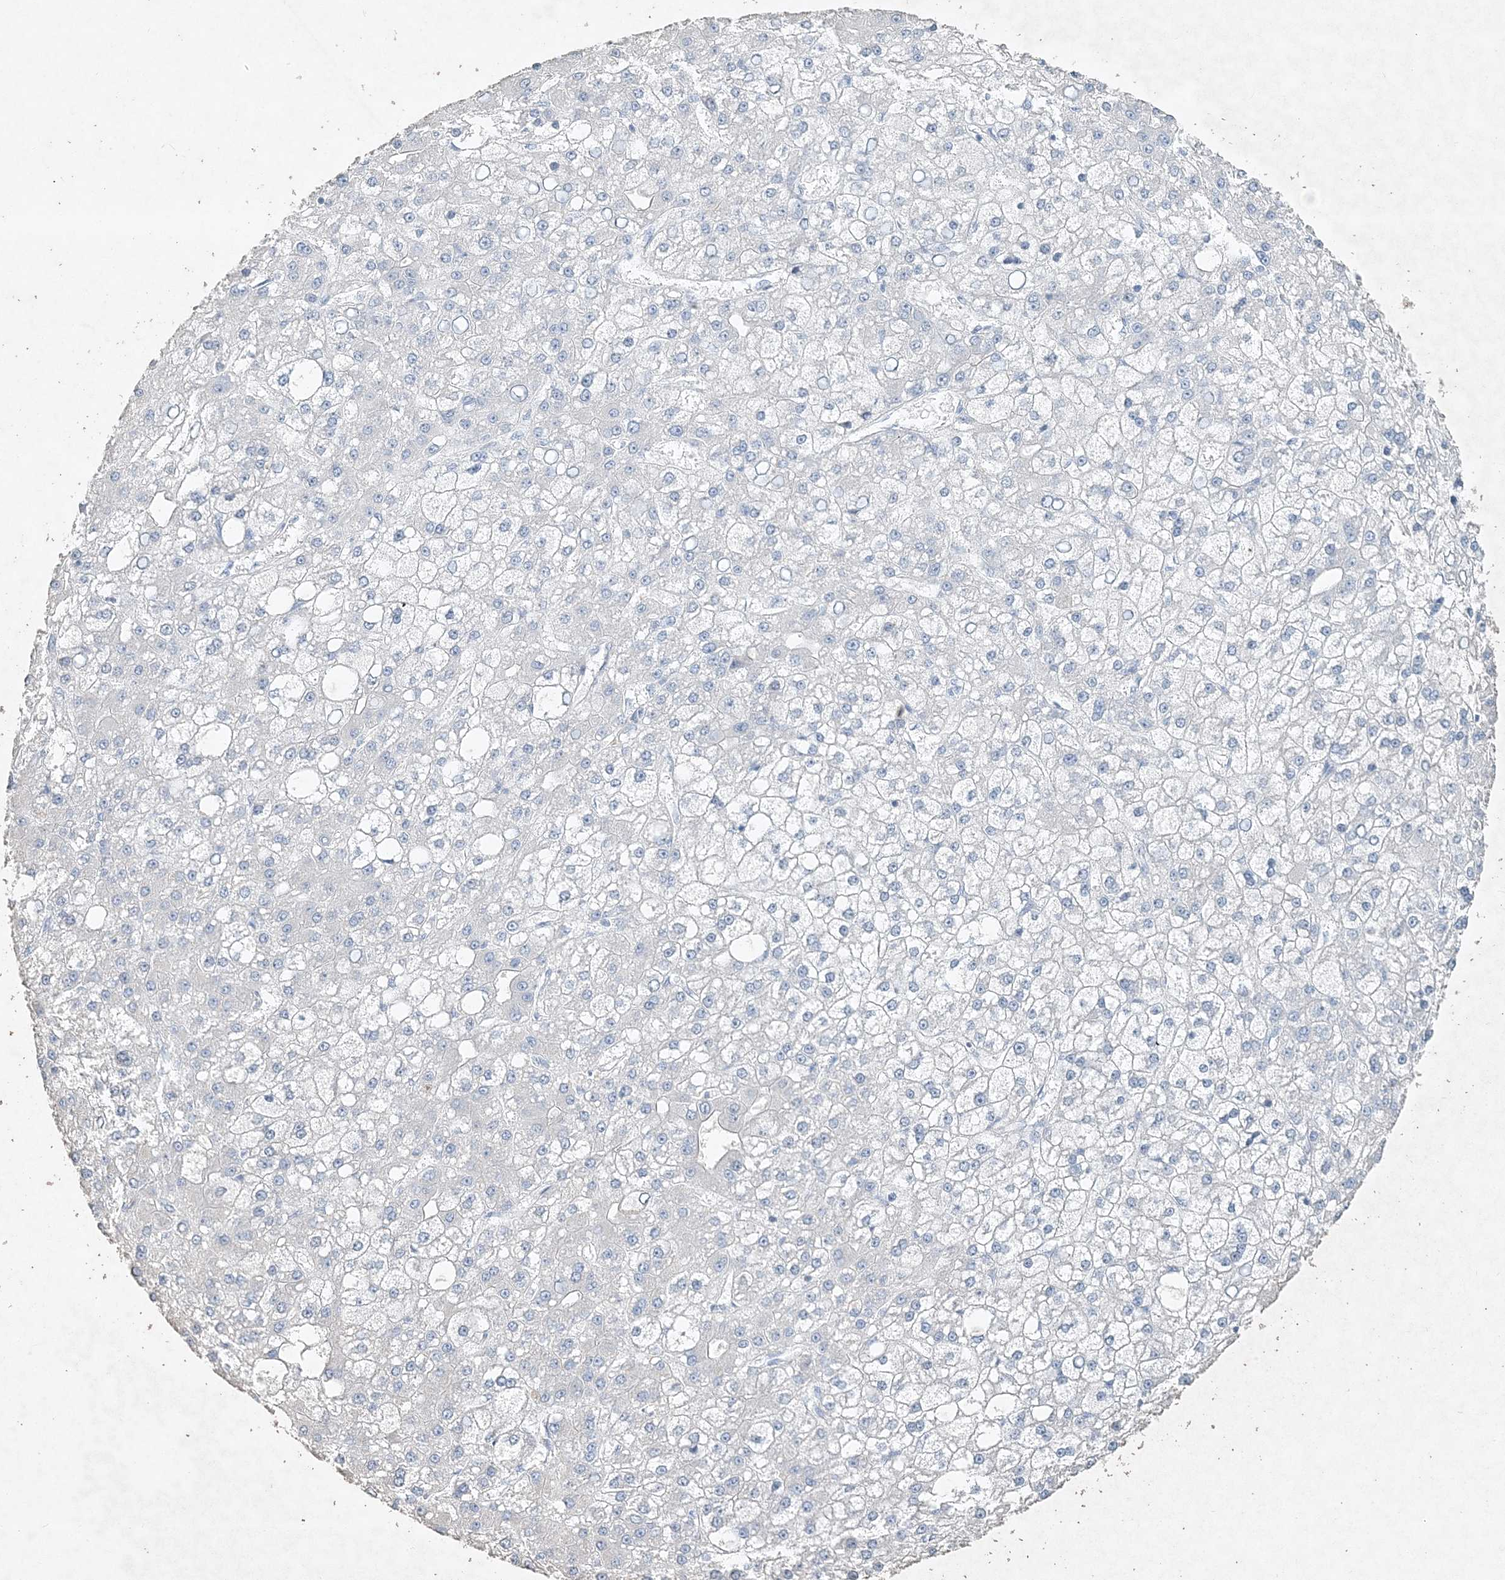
{"staining": {"intensity": "negative", "quantity": "none", "location": "none"}, "tissue": "liver cancer", "cell_type": "Tumor cells", "image_type": "cancer", "snomed": [{"axis": "morphology", "description": "Carcinoma, Hepatocellular, NOS"}, {"axis": "topography", "description": "Liver"}], "caption": "High power microscopy photomicrograph of an immunohistochemistry (IHC) histopathology image of liver cancer, revealing no significant expression in tumor cells.", "gene": "DNAH5", "patient": {"sex": "male", "age": 67}}